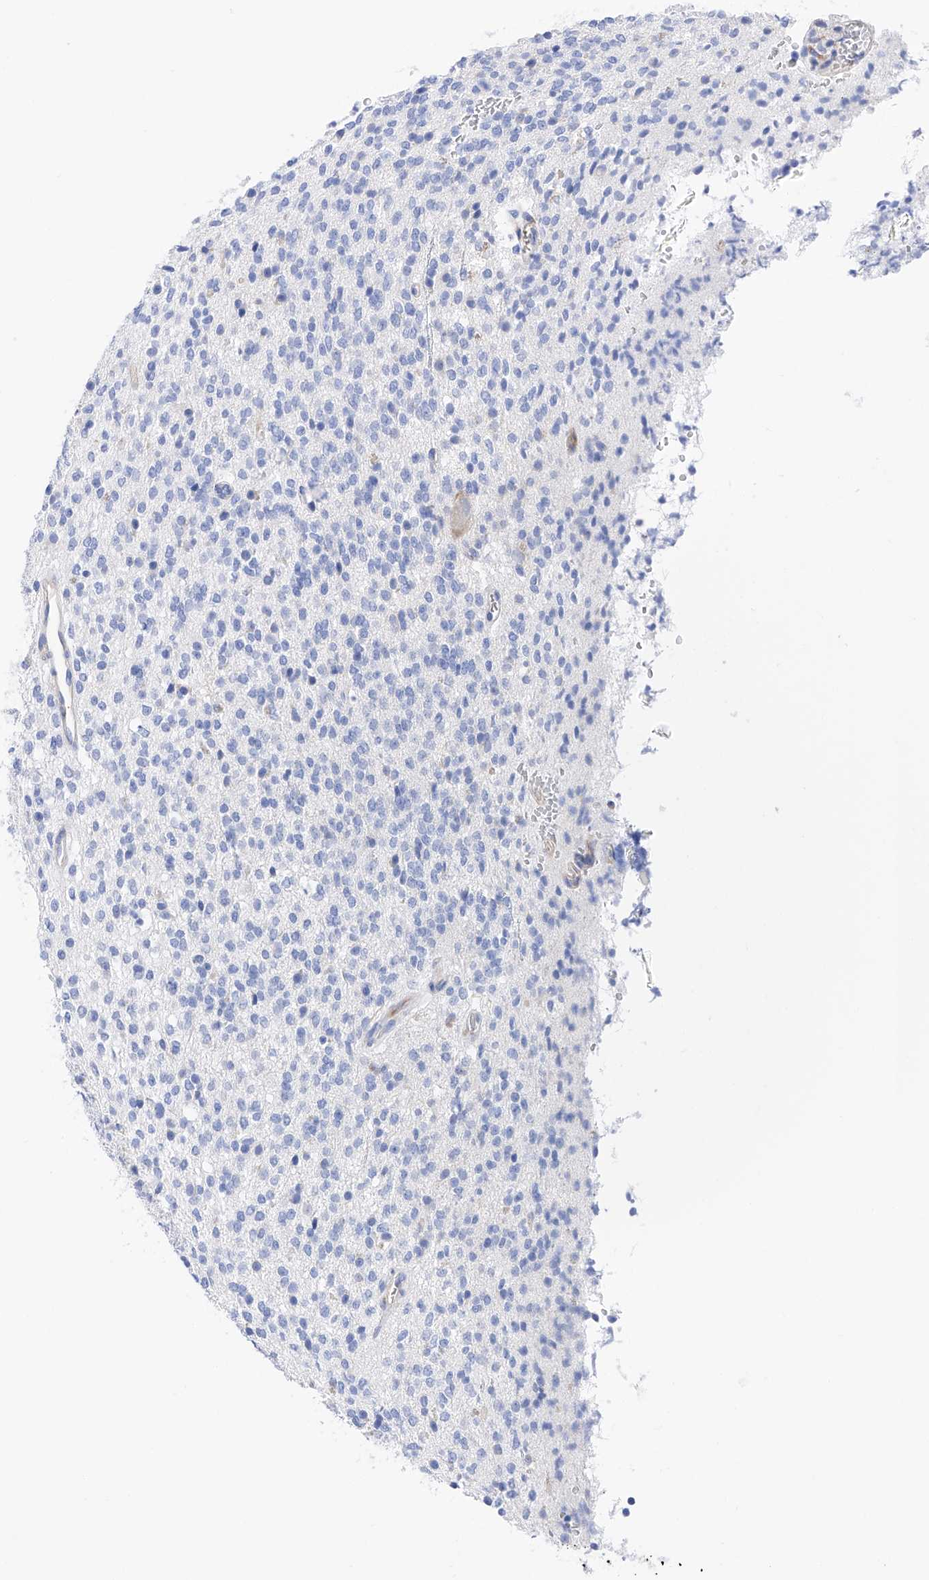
{"staining": {"intensity": "negative", "quantity": "none", "location": "none"}, "tissue": "glioma", "cell_type": "Tumor cells", "image_type": "cancer", "snomed": [{"axis": "morphology", "description": "Glioma, malignant, High grade"}, {"axis": "topography", "description": "Brain"}], "caption": "Glioma stained for a protein using immunohistochemistry displays no positivity tumor cells.", "gene": "PDIA5", "patient": {"sex": "male", "age": 34}}